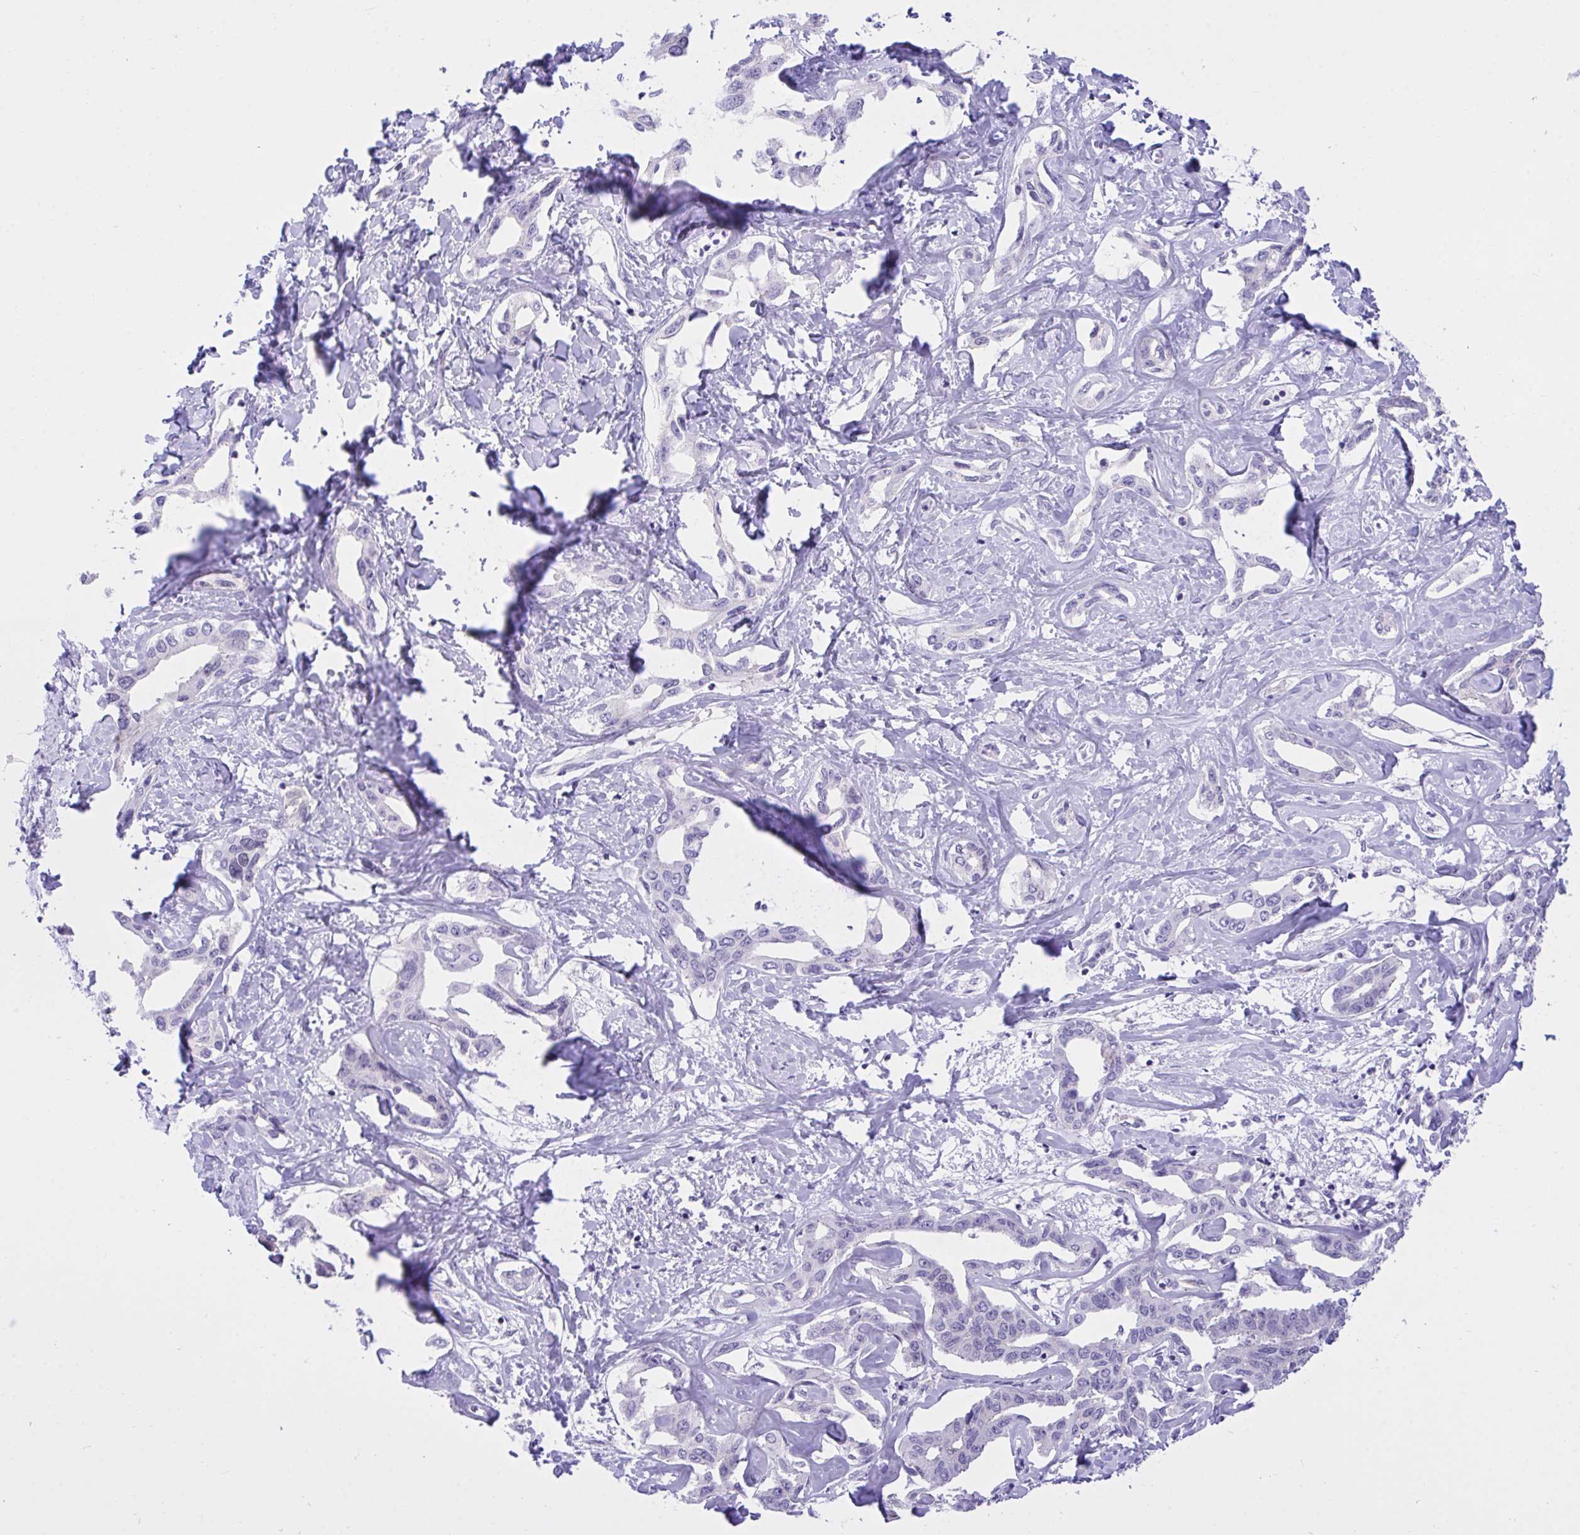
{"staining": {"intensity": "negative", "quantity": "none", "location": "none"}, "tissue": "liver cancer", "cell_type": "Tumor cells", "image_type": "cancer", "snomed": [{"axis": "morphology", "description": "Cholangiocarcinoma"}, {"axis": "topography", "description": "Liver"}], "caption": "Immunohistochemical staining of liver cancer exhibits no significant expression in tumor cells.", "gene": "PGM2L1", "patient": {"sex": "male", "age": 59}}